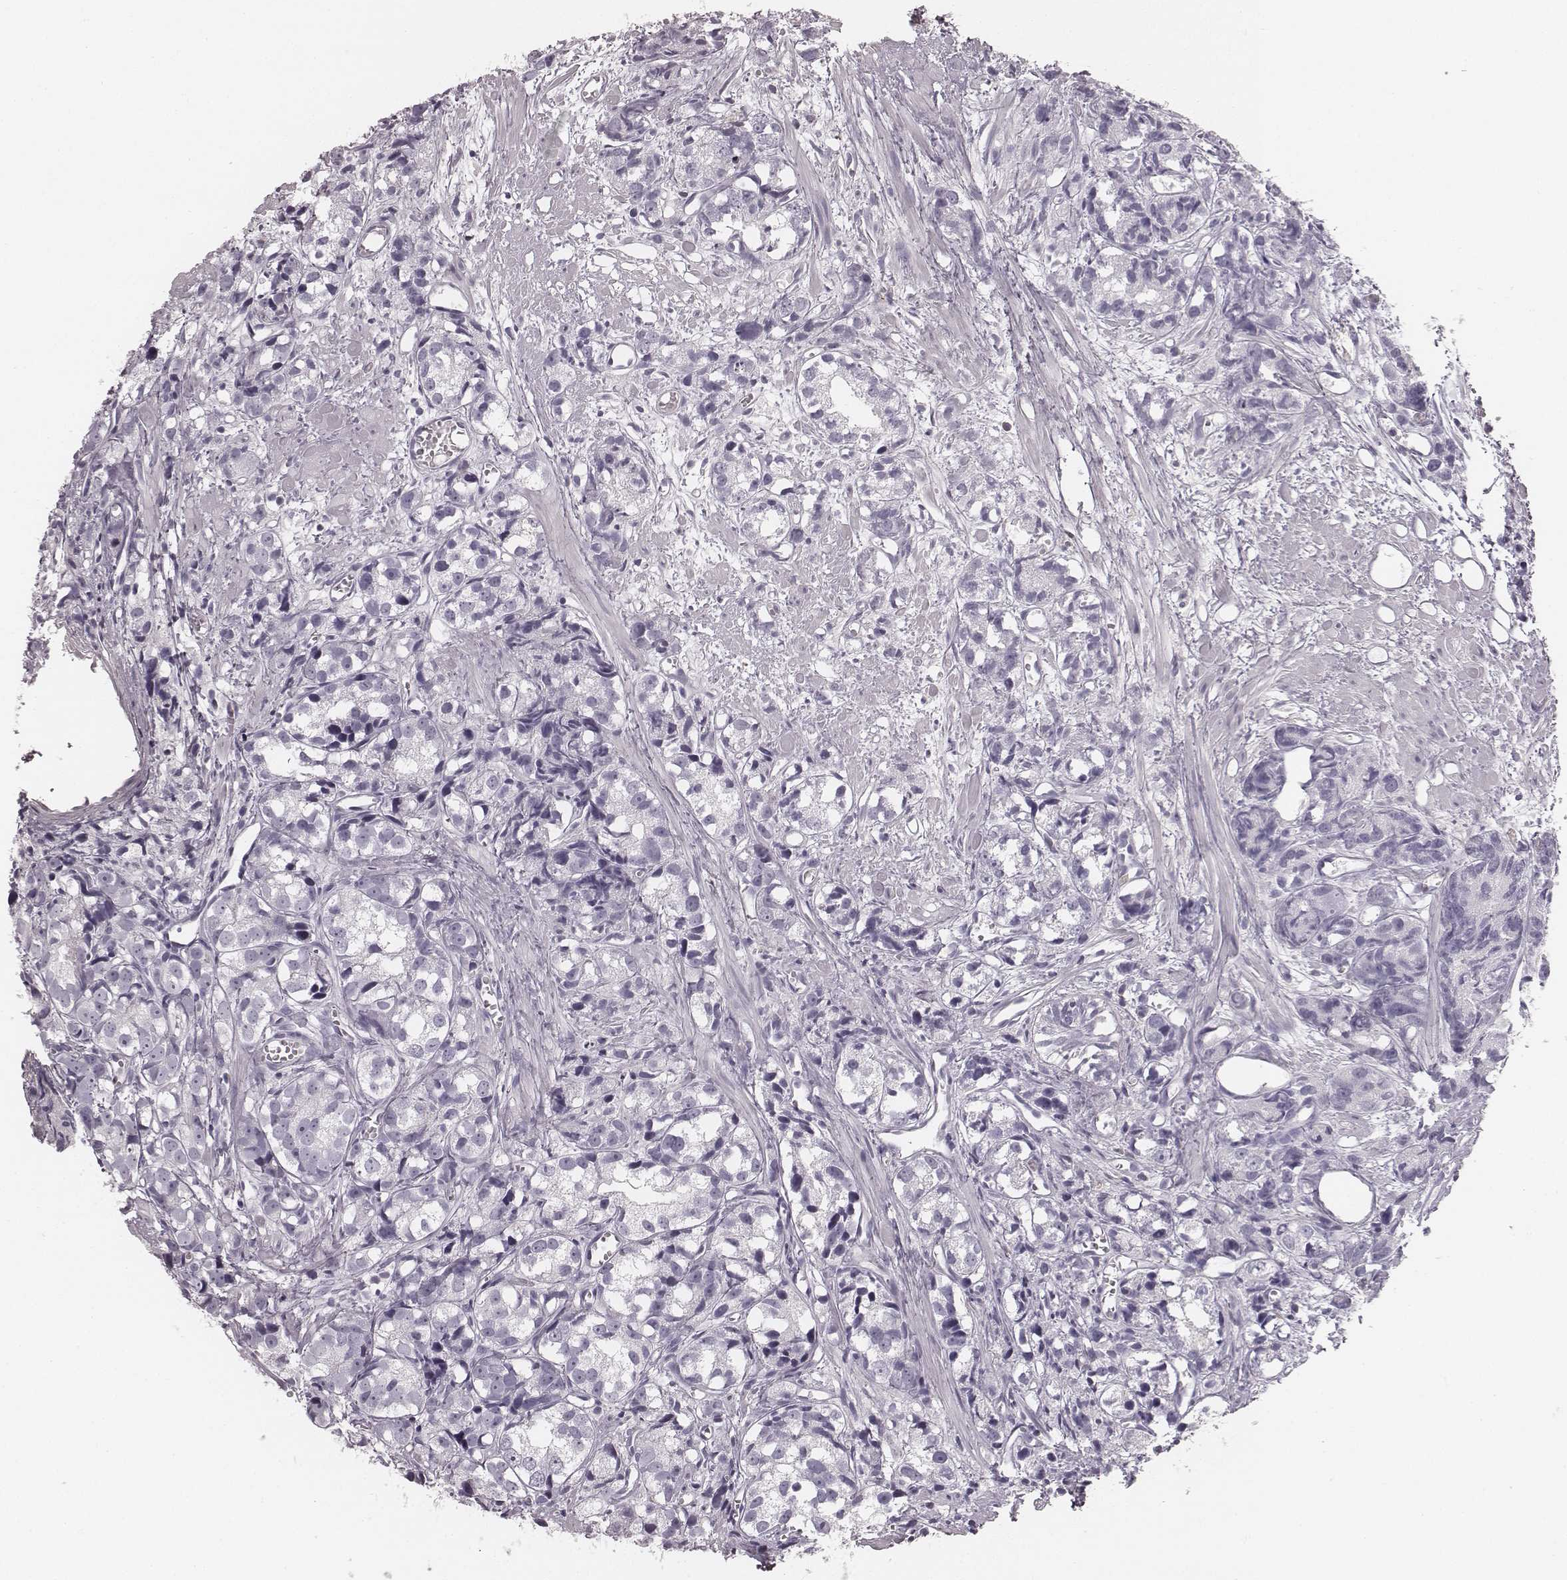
{"staining": {"intensity": "negative", "quantity": "none", "location": "none"}, "tissue": "prostate cancer", "cell_type": "Tumor cells", "image_type": "cancer", "snomed": [{"axis": "morphology", "description": "Adenocarcinoma, High grade"}, {"axis": "topography", "description": "Prostate"}], "caption": "Immunohistochemical staining of human adenocarcinoma (high-grade) (prostate) demonstrates no significant expression in tumor cells.", "gene": "ZNF365", "patient": {"sex": "male", "age": 77}}